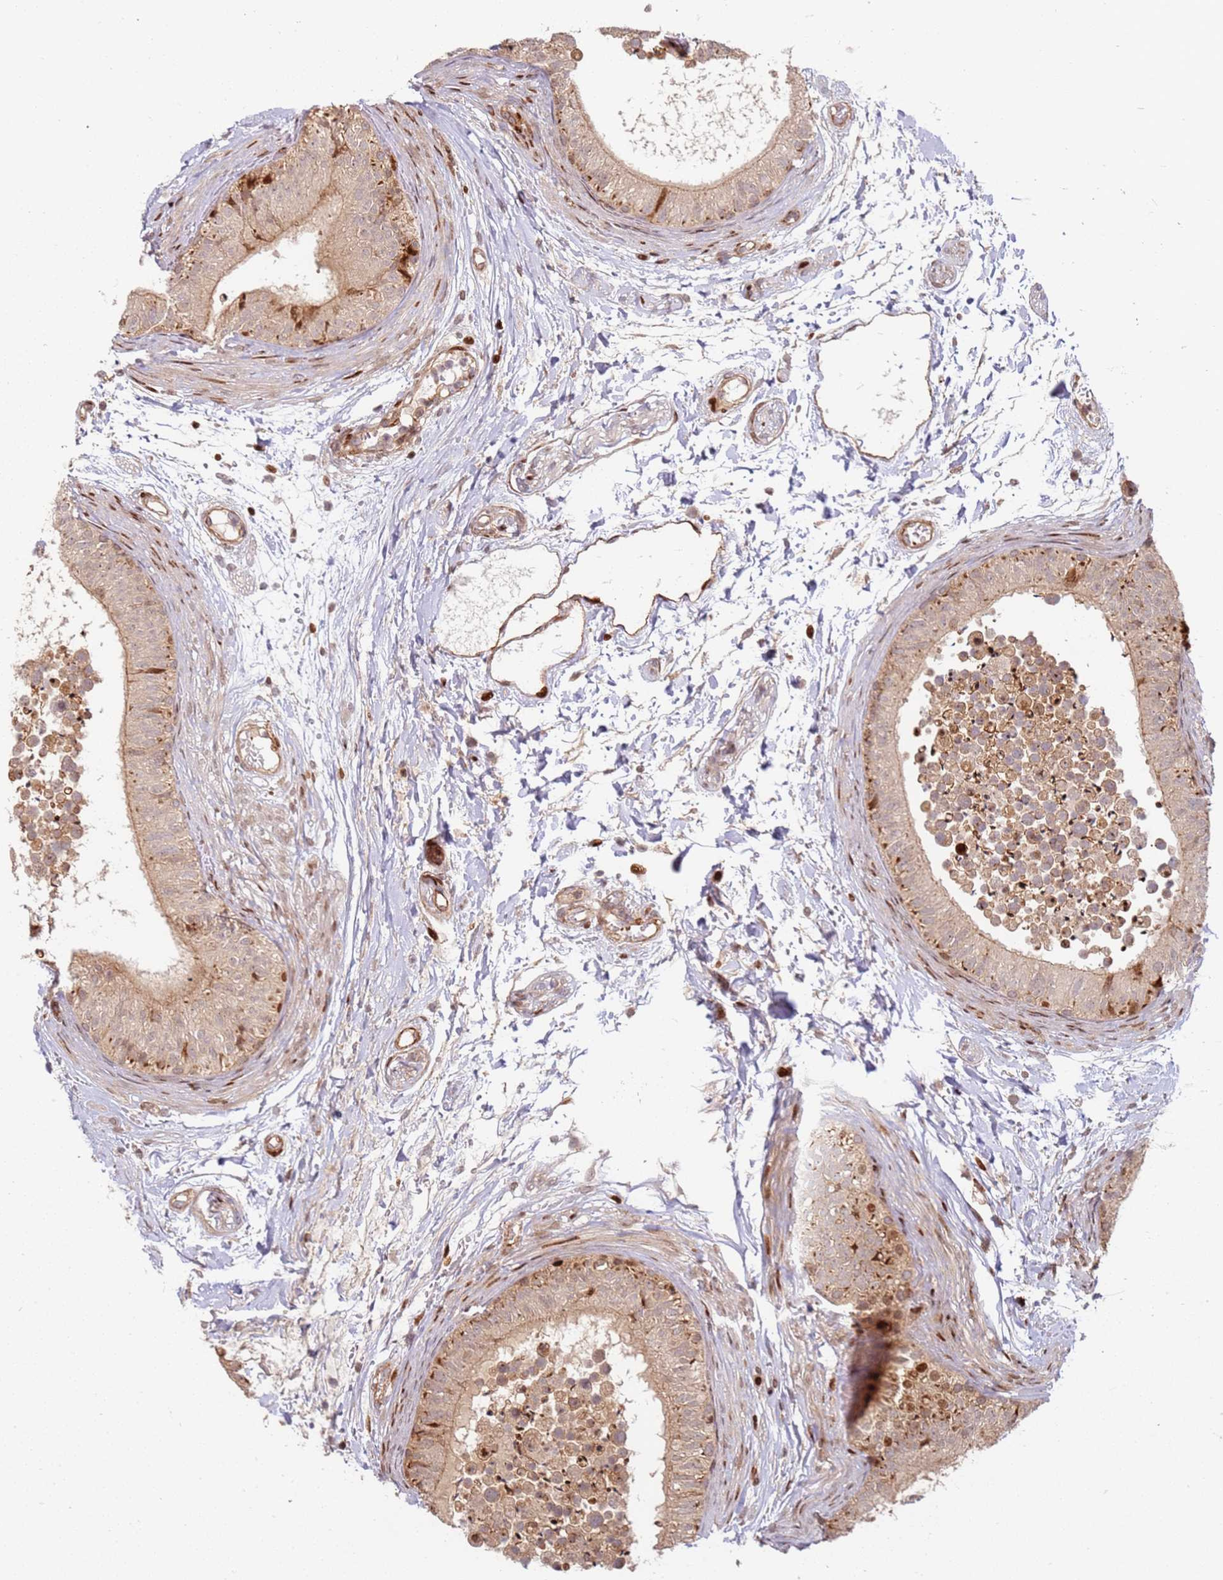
{"staining": {"intensity": "strong", "quantity": "<25%", "location": "cytoplasmic/membranous,nuclear"}, "tissue": "epididymis", "cell_type": "Glandular cells", "image_type": "normal", "snomed": [{"axis": "morphology", "description": "Normal tissue, NOS"}, {"axis": "topography", "description": "Epididymis"}], "caption": "Glandular cells demonstrate strong cytoplasmic/membranous,nuclear expression in about <25% of cells in benign epididymis. (IHC, brightfield microscopy, high magnification).", "gene": "TMEM233", "patient": {"sex": "male", "age": 15}}